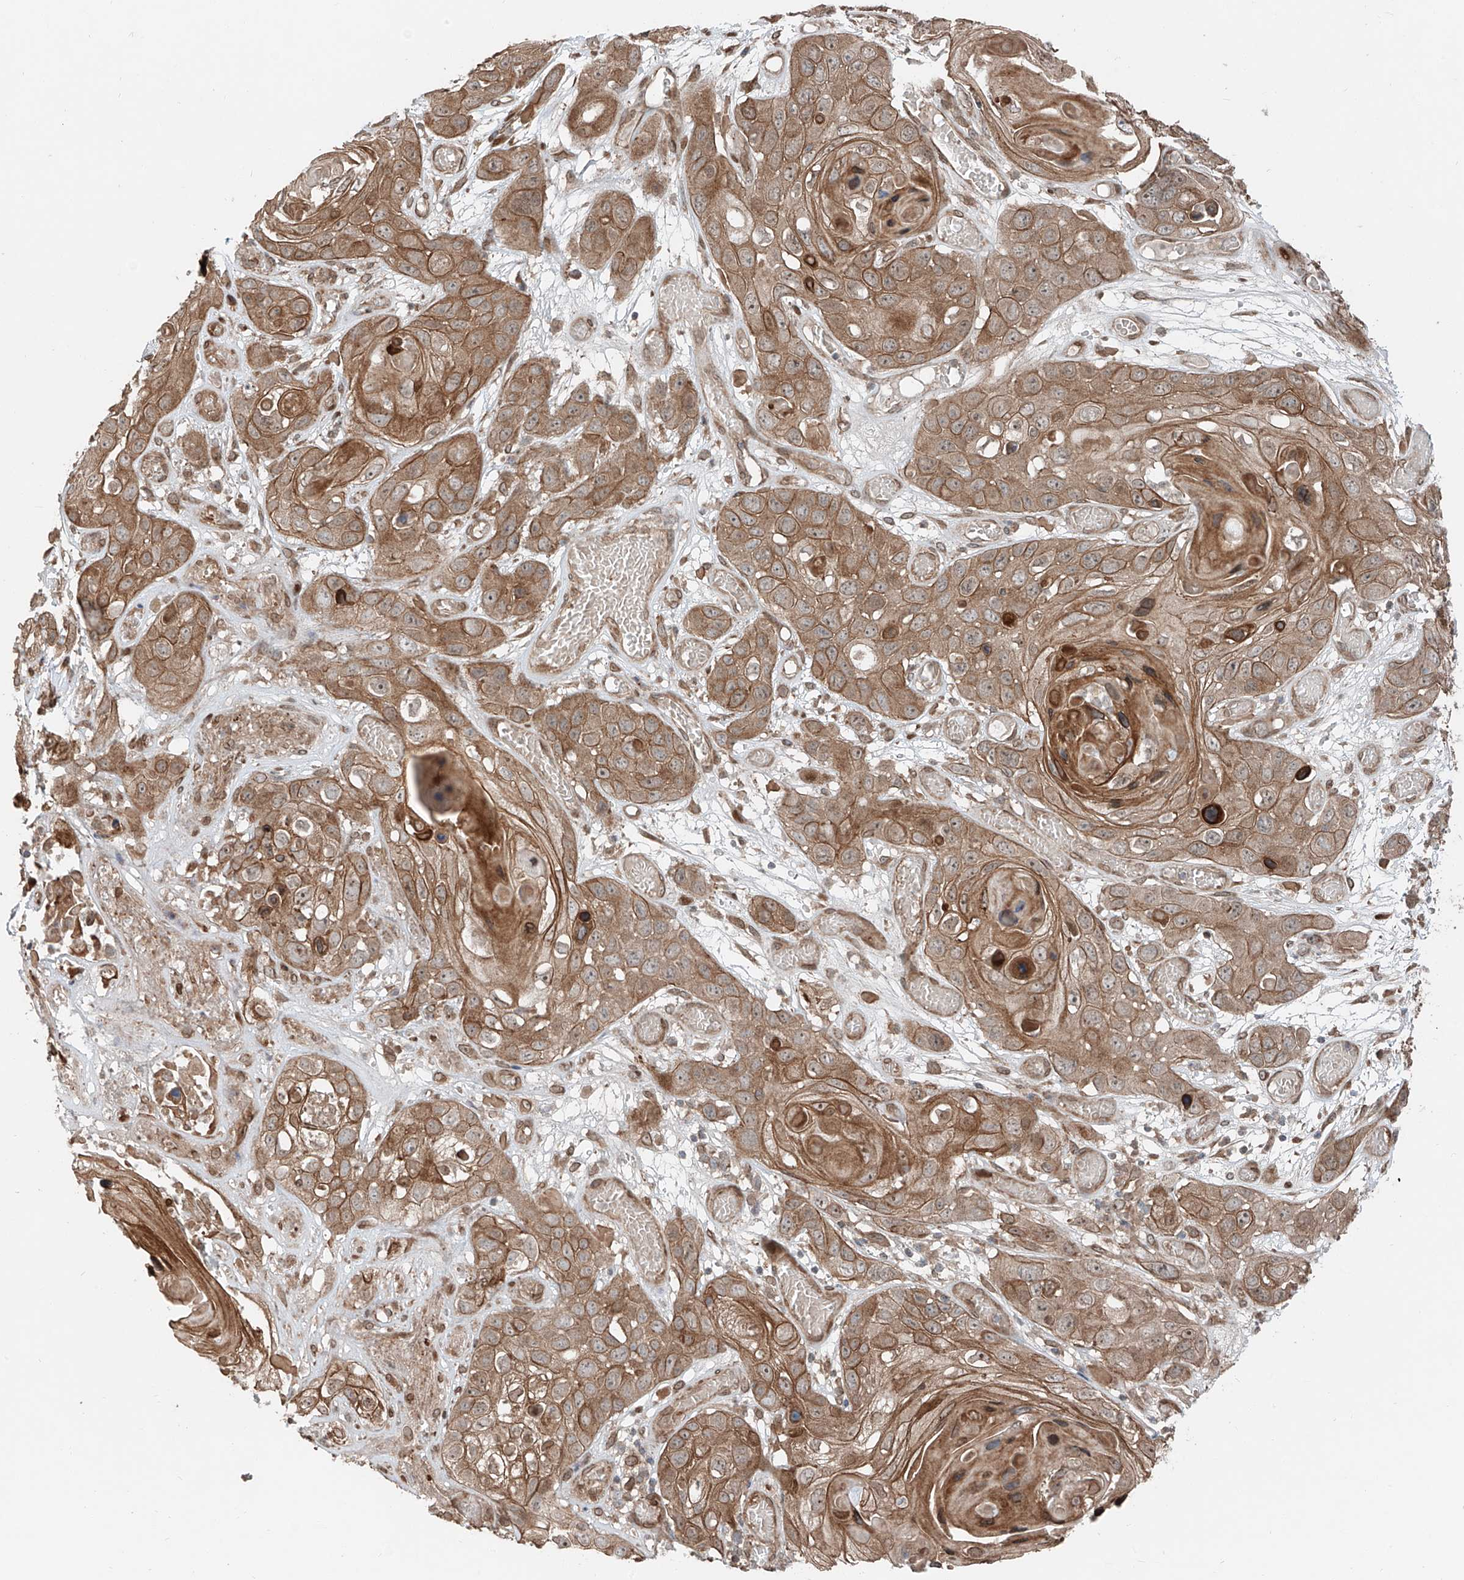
{"staining": {"intensity": "moderate", "quantity": ">75%", "location": "cytoplasmic/membranous"}, "tissue": "skin cancer", "cell_type": "Tumor cells", "image_type": "cancer", "snomed": [{"axis": "morphology", "description": "Squamous cell carcinoma, NOS"}, {"axis": "topography", "description": "Skin"}], "caption": "A brown stain highlights moderate cytoplasmic/membranous positivity of a protein in skin squamous cell carcinoma tumor cells.", "gene": "CEP162", "patient": {"sex": "male", "age": 55}}